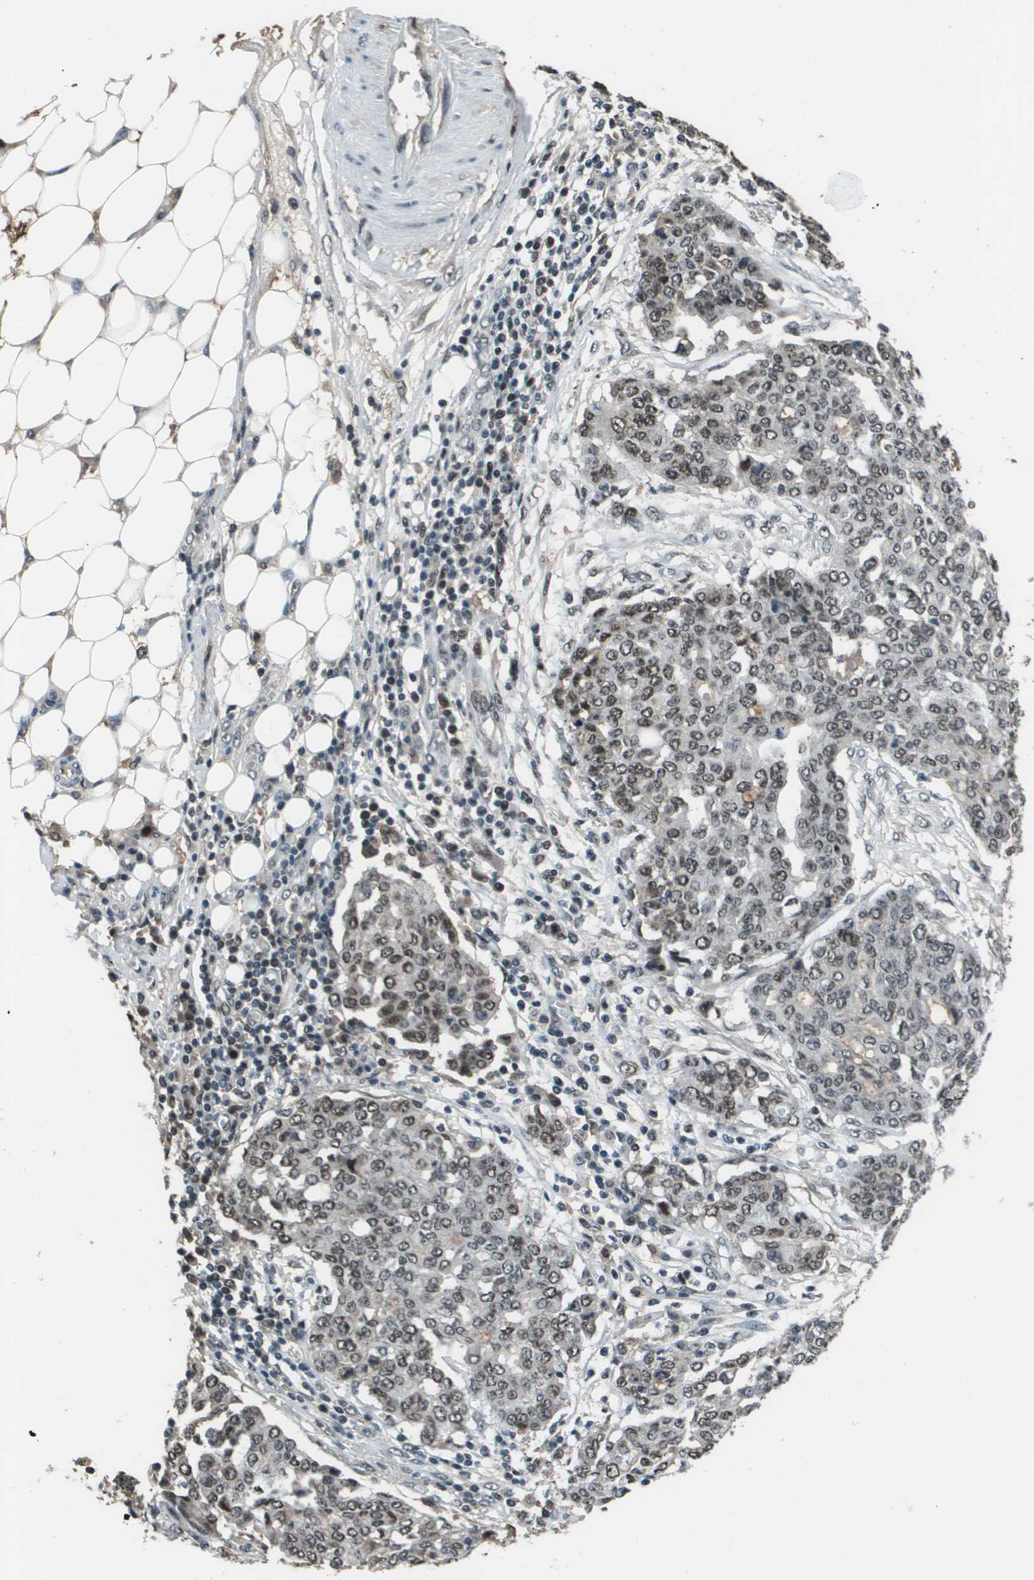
{"staining": {"intensity": "moderate", "quantity": ">75%", "location": "nuclear"}, "tissue": "ovarian cancer", "cell_type": "Tumor cells", "image_type": "cancer", "snomed": [{"axis": "morphology", "description": "Cystadenocarcinoma, serous, NOS"}, {"axis": "topography", "description": "Soft tissue"}, {"axis": "topography", "description": "Ovary"}], "caption": "Ovarian serous cystadenocarcinoma tissue displays moderate nuclear staining in about >75% of tumor cells, visualized by immunohistochemistry.", "gene": "THRAP3", "patient": {"sex": "female", "age": 57}}